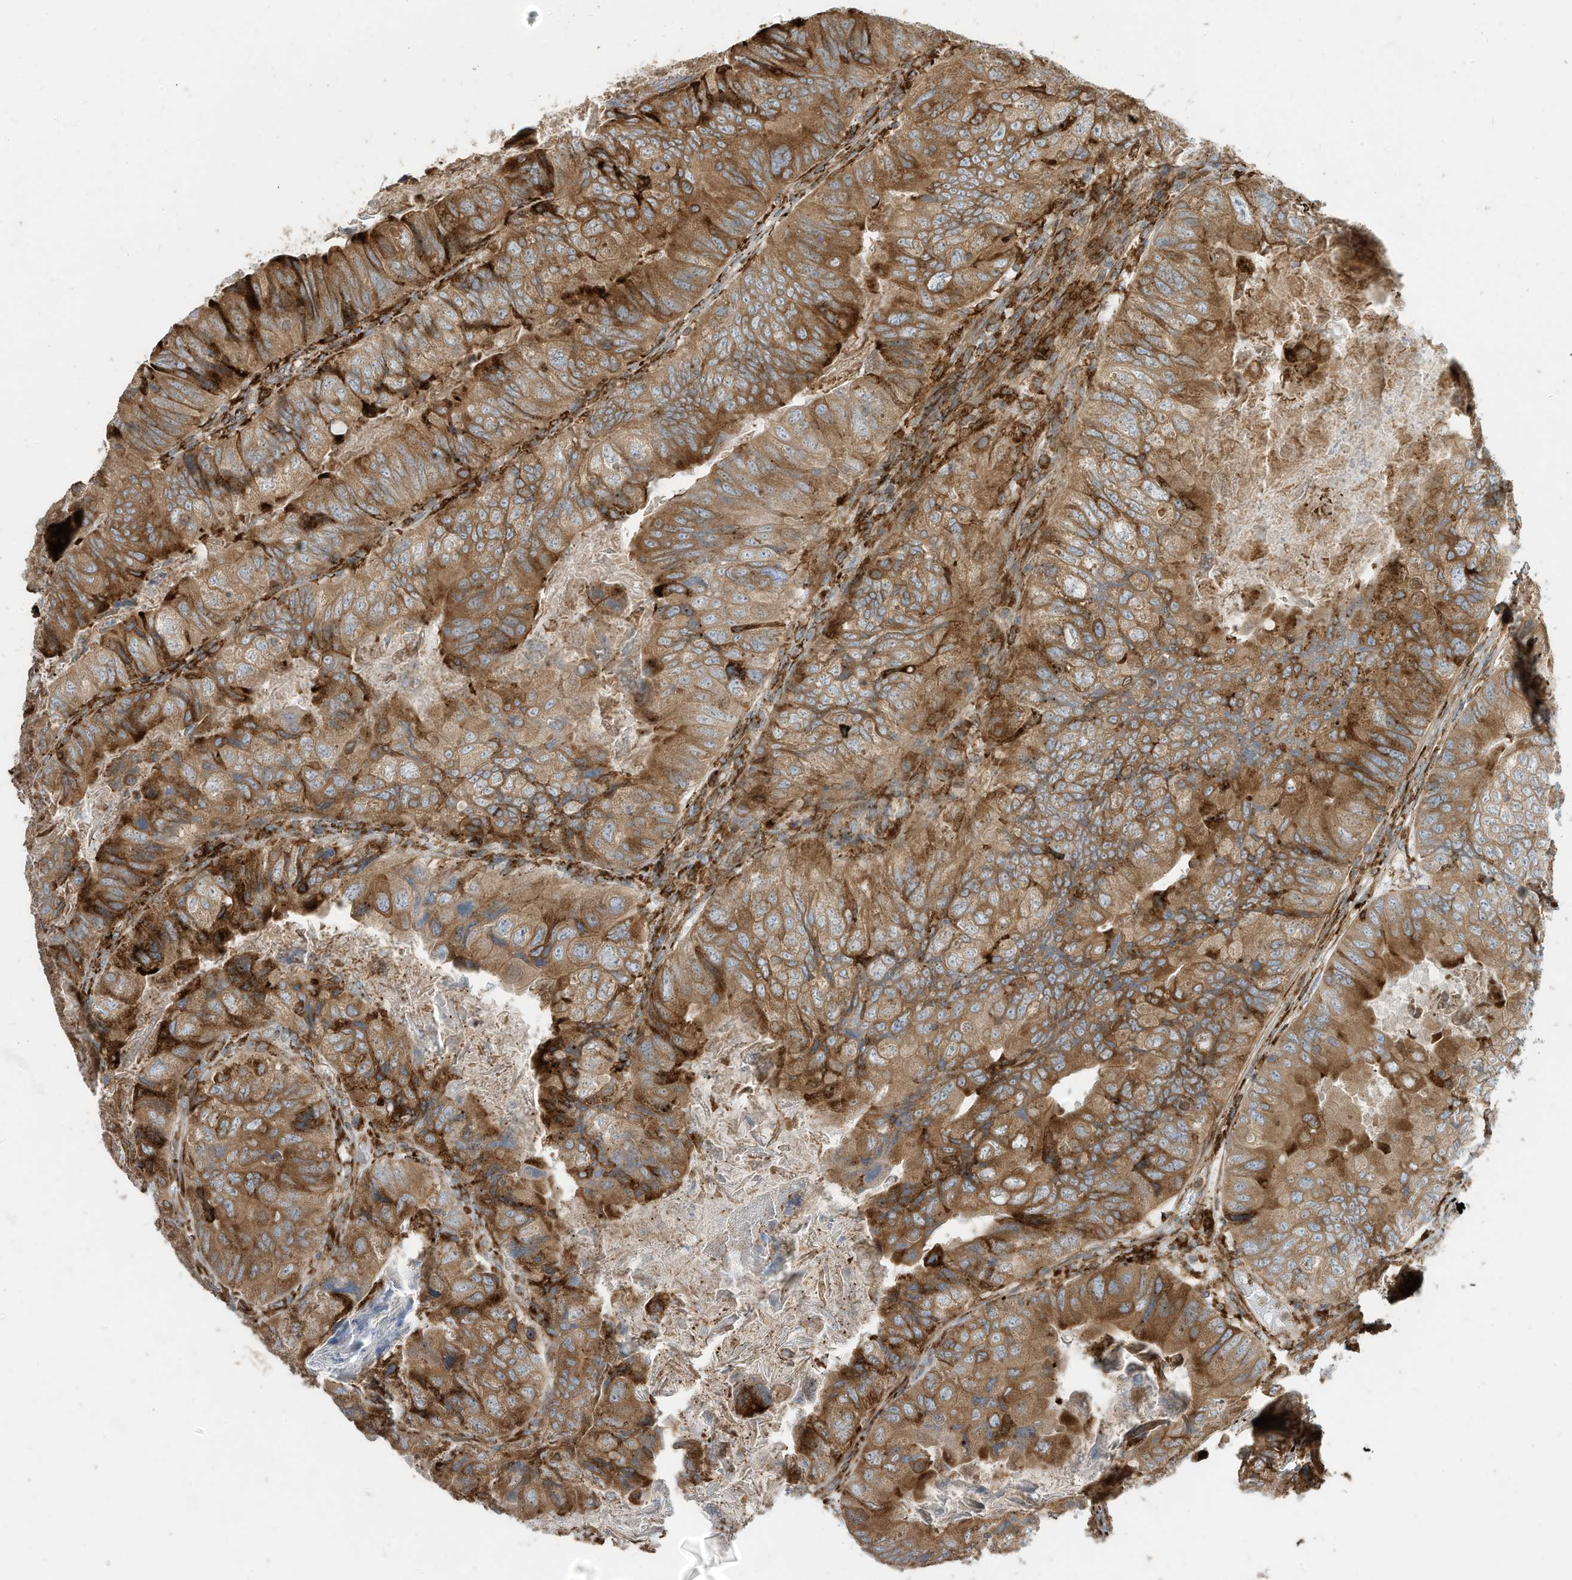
{"staining": {"intensity": "moderate", "quantity": ">75%", "location": "cytoplasmic/membranous"}, "tissue": "colorectal cancer", "cell_type": "Tumor cells", "image_type": "cancer", "snomed": [{"axis": "morphology", "description": "Adenocarcinoma, NOS"}, {"axis": "topography", "description": "Rectum"}], "caption": "Human colorectal cancer stained with a brown dye demonstrates moderate cytoplasmic/membranous positive staining in about >75% of tumor cells.", "gene": "TRNAU1AP", "patient": {"sex": "male", "age": 63}}